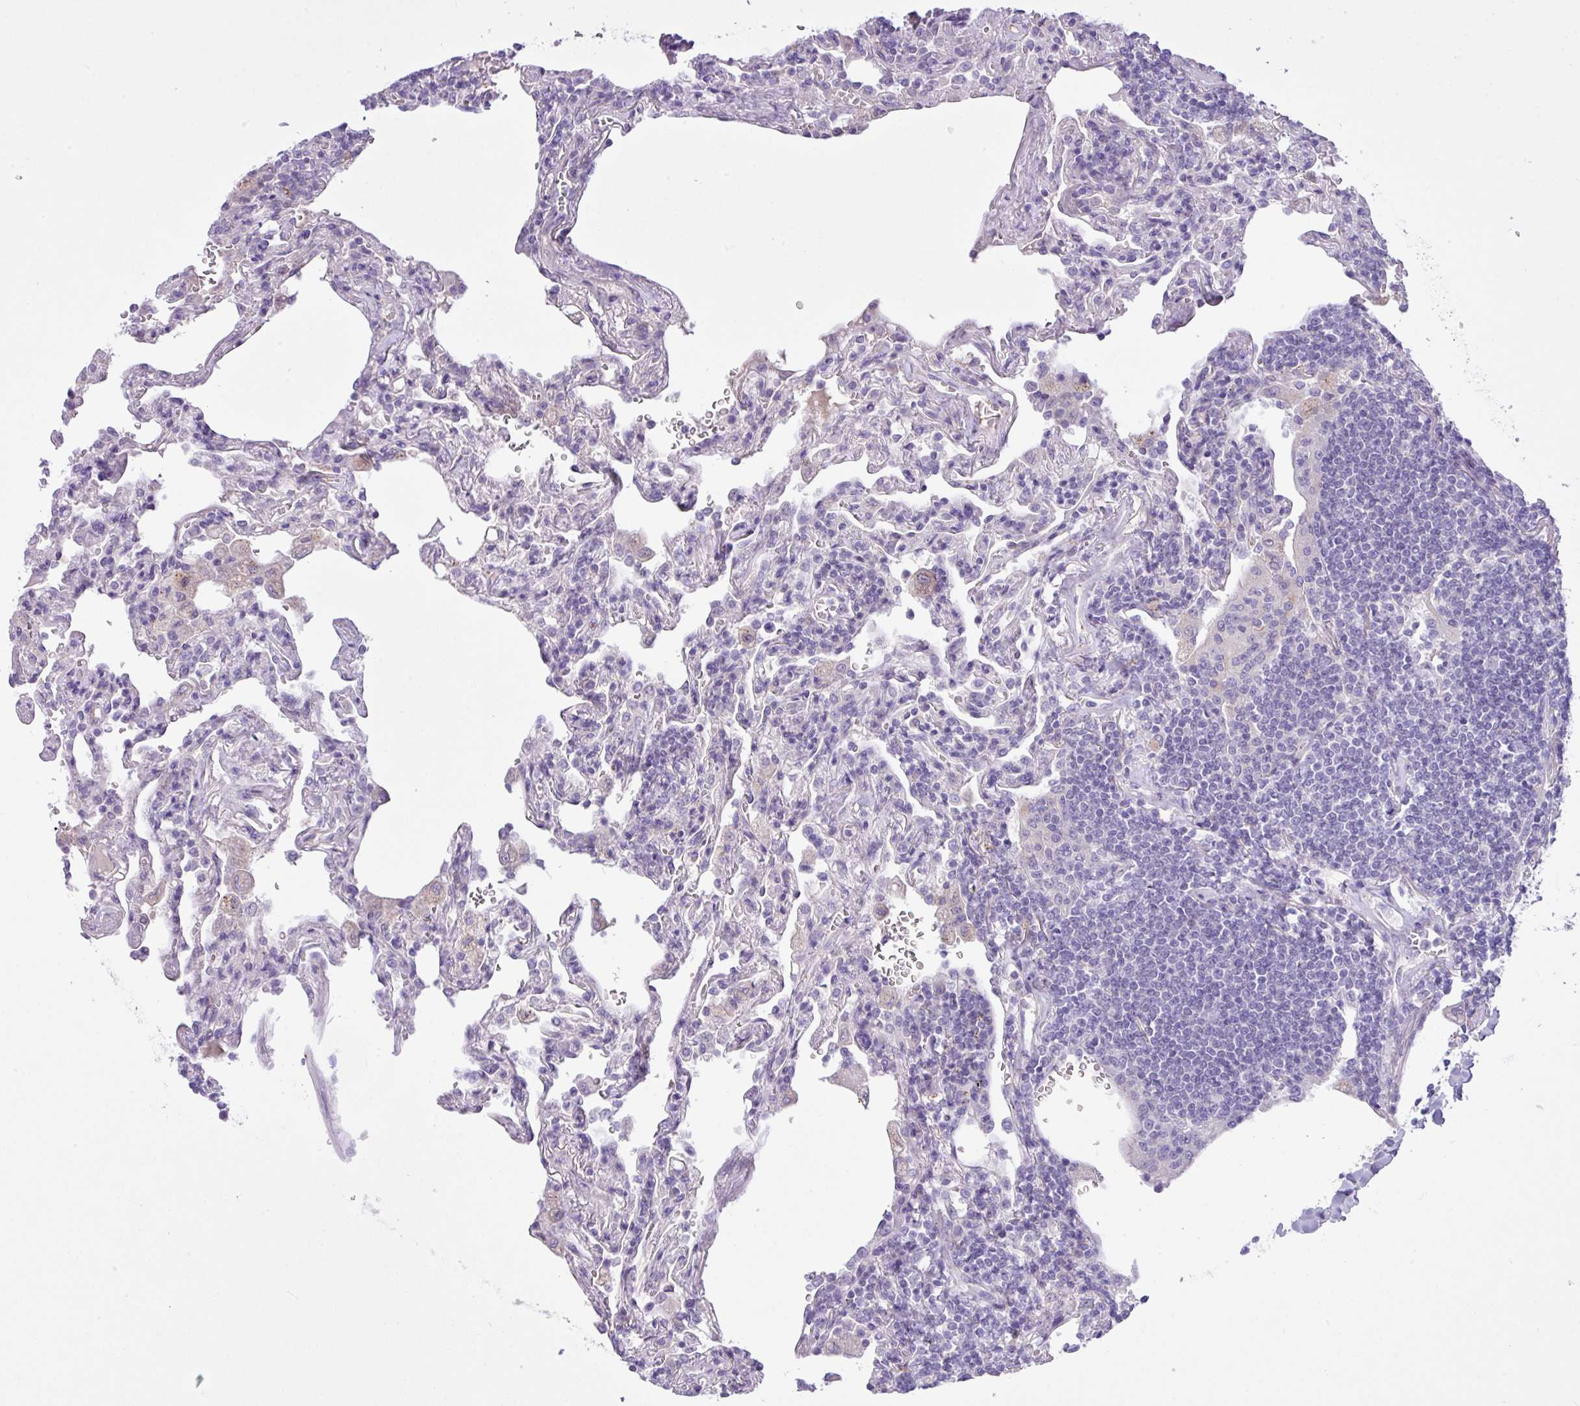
{"staining": {"intensity": "negative", "quantity": "none", "location": "none"}, "tissue": "lymphoma", "cell_type": "Tumor cells", "image_type": "cancer", "snomed": [{"axis": "morphology", "description": "Malignant lymphoma, non-Hodgkin's type, Low grade"}, {"axis": "topography", "description": "Lung"}], "caption": "Protein analysis of low-grade malignant lymphoma, non-Hodgkin's type reveals no significant expression in tumor cells.", "gene": "CD248", "patient": {"sex": "female", "age": 71}}